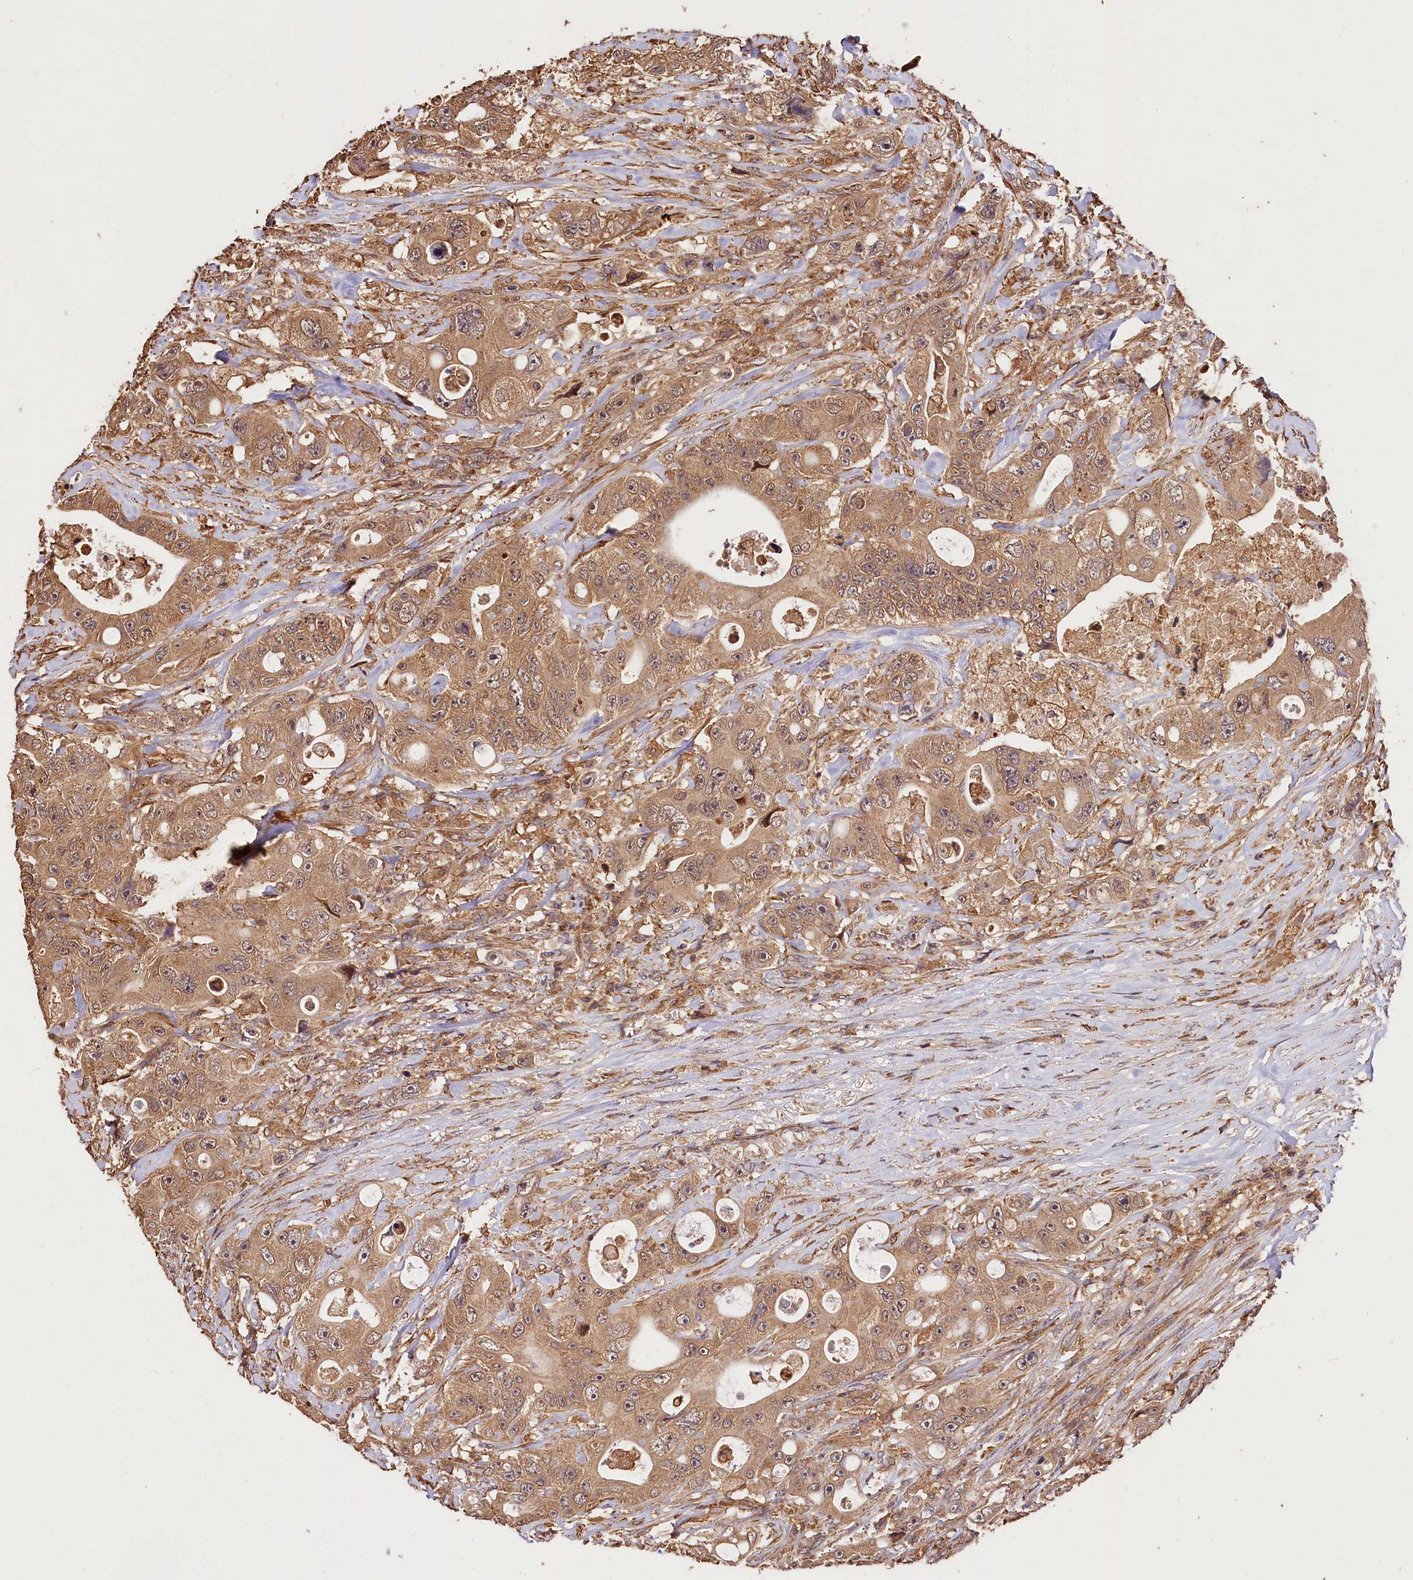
{"staining": {"intensity": "moderate", "quantity": ">75%", "location": "cytoplasmic/membranous"}, "tissue": "colorectal cancer", "cell_type": "Tumor cells", "image_type": "cancer", "snomed": [{"axis": "morphology", "description": "Adenocarcinoma, NOS"}, {"axis": "topography", "description": "Colon"}], "caption": "Protein expression analysis of human colorectal cancer reveals moderate cytoplasmic/membranous expression in about >75% of tumor cells.", "gene": "KPTN", "patient": {"sex": "female", "age": 46}}